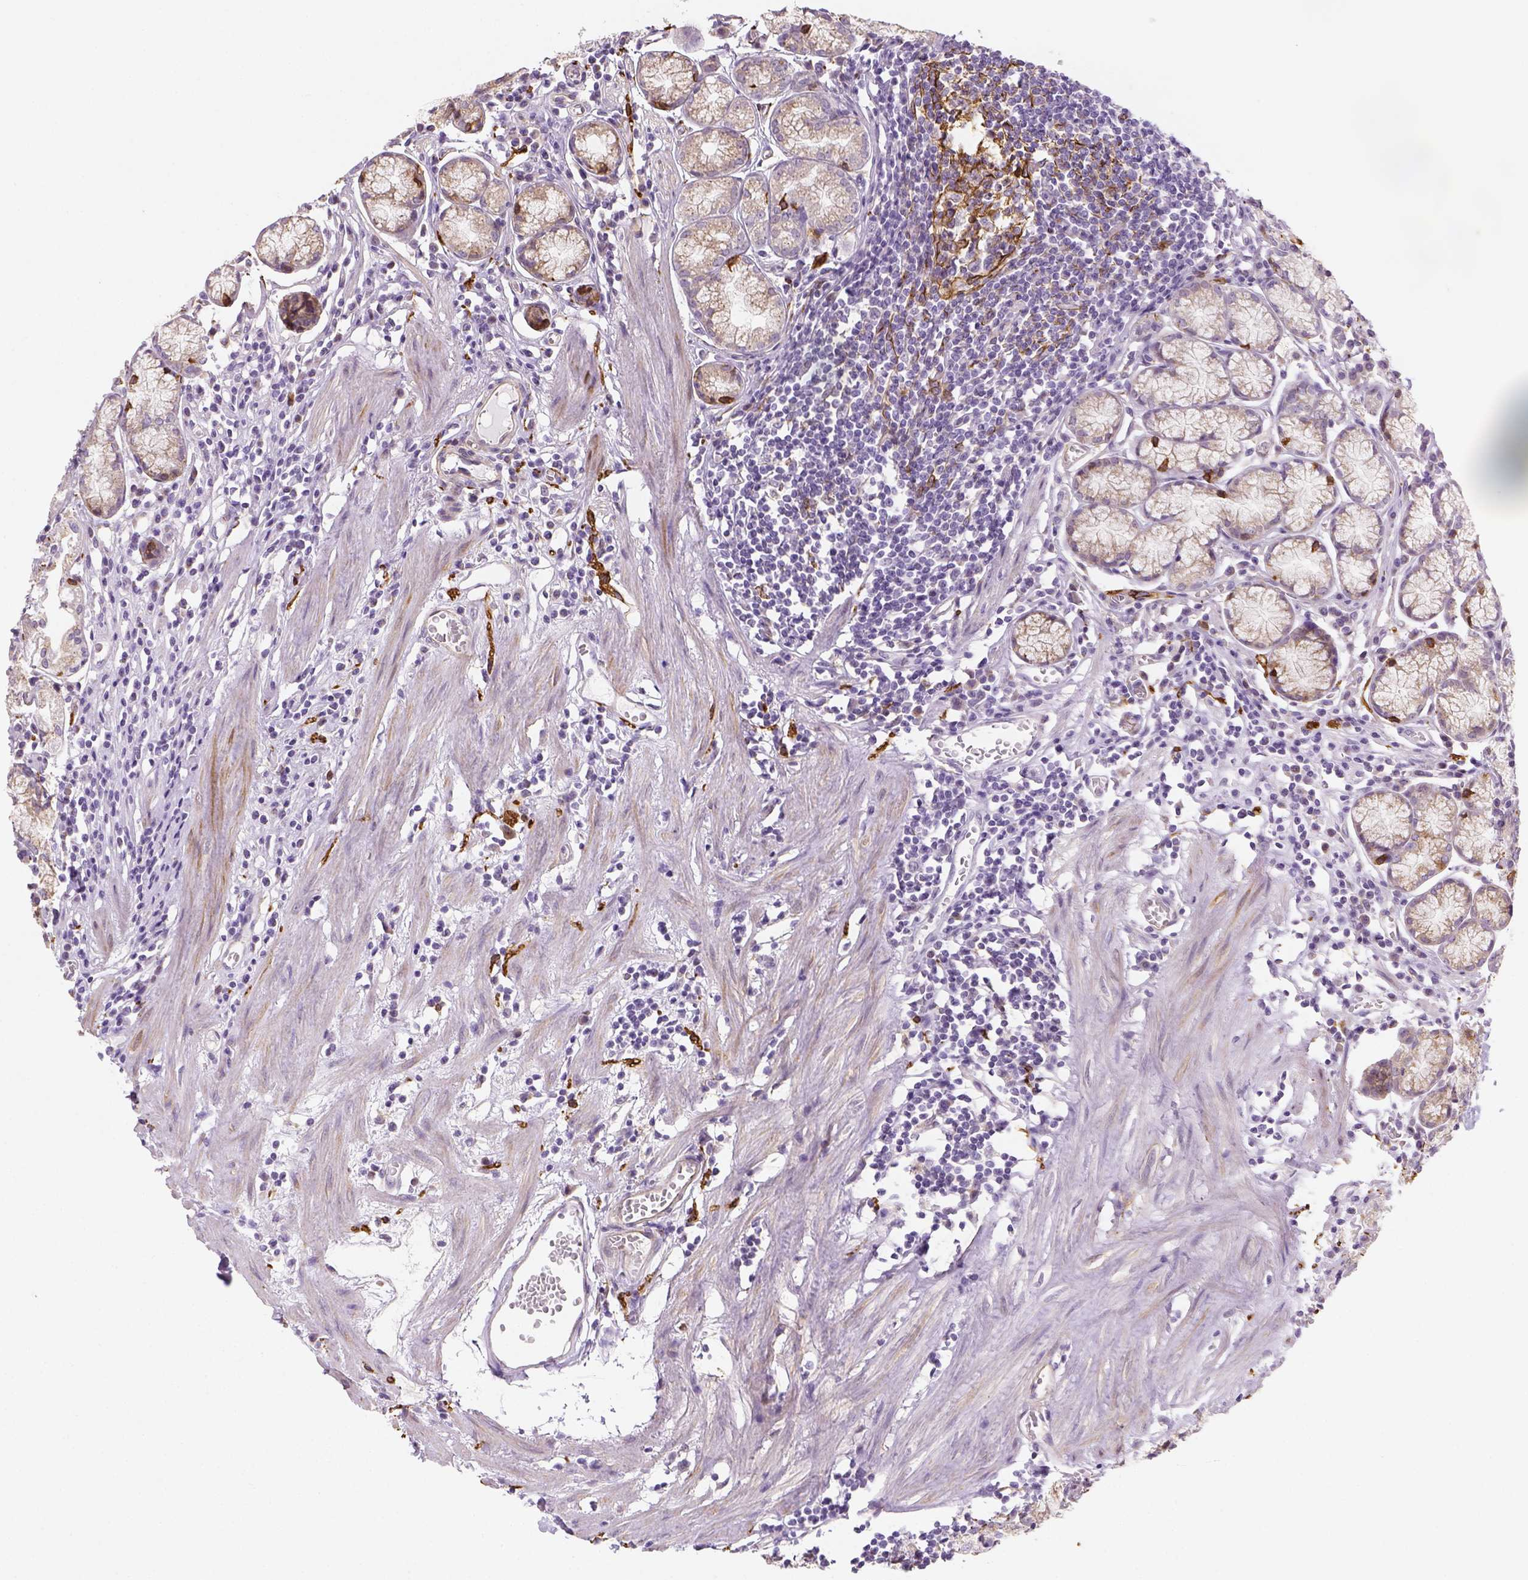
{"staining": {"intensity": "strong", "quantity": "<25%", "location": "cytoplasmic/membranous"}, "tissue": "stomach", "cell_type": "Glandular cells", "image_type": "normal", "snomed": [{"axis": "morphology", "description": "Normal tissue, NOS"}, {"axis": "topography", "description": "Stomach"}], "caption": "Brown immunohistochemical staining in unremarkable human stomach shows strong cytoplasmic/membranous expression in about <25% of glandular cells. (brown staining indicates protein expression, while blue staining denotes nuclei).", "gene": "CACNB1", "patient": {"sex": "male", "age": 55}}